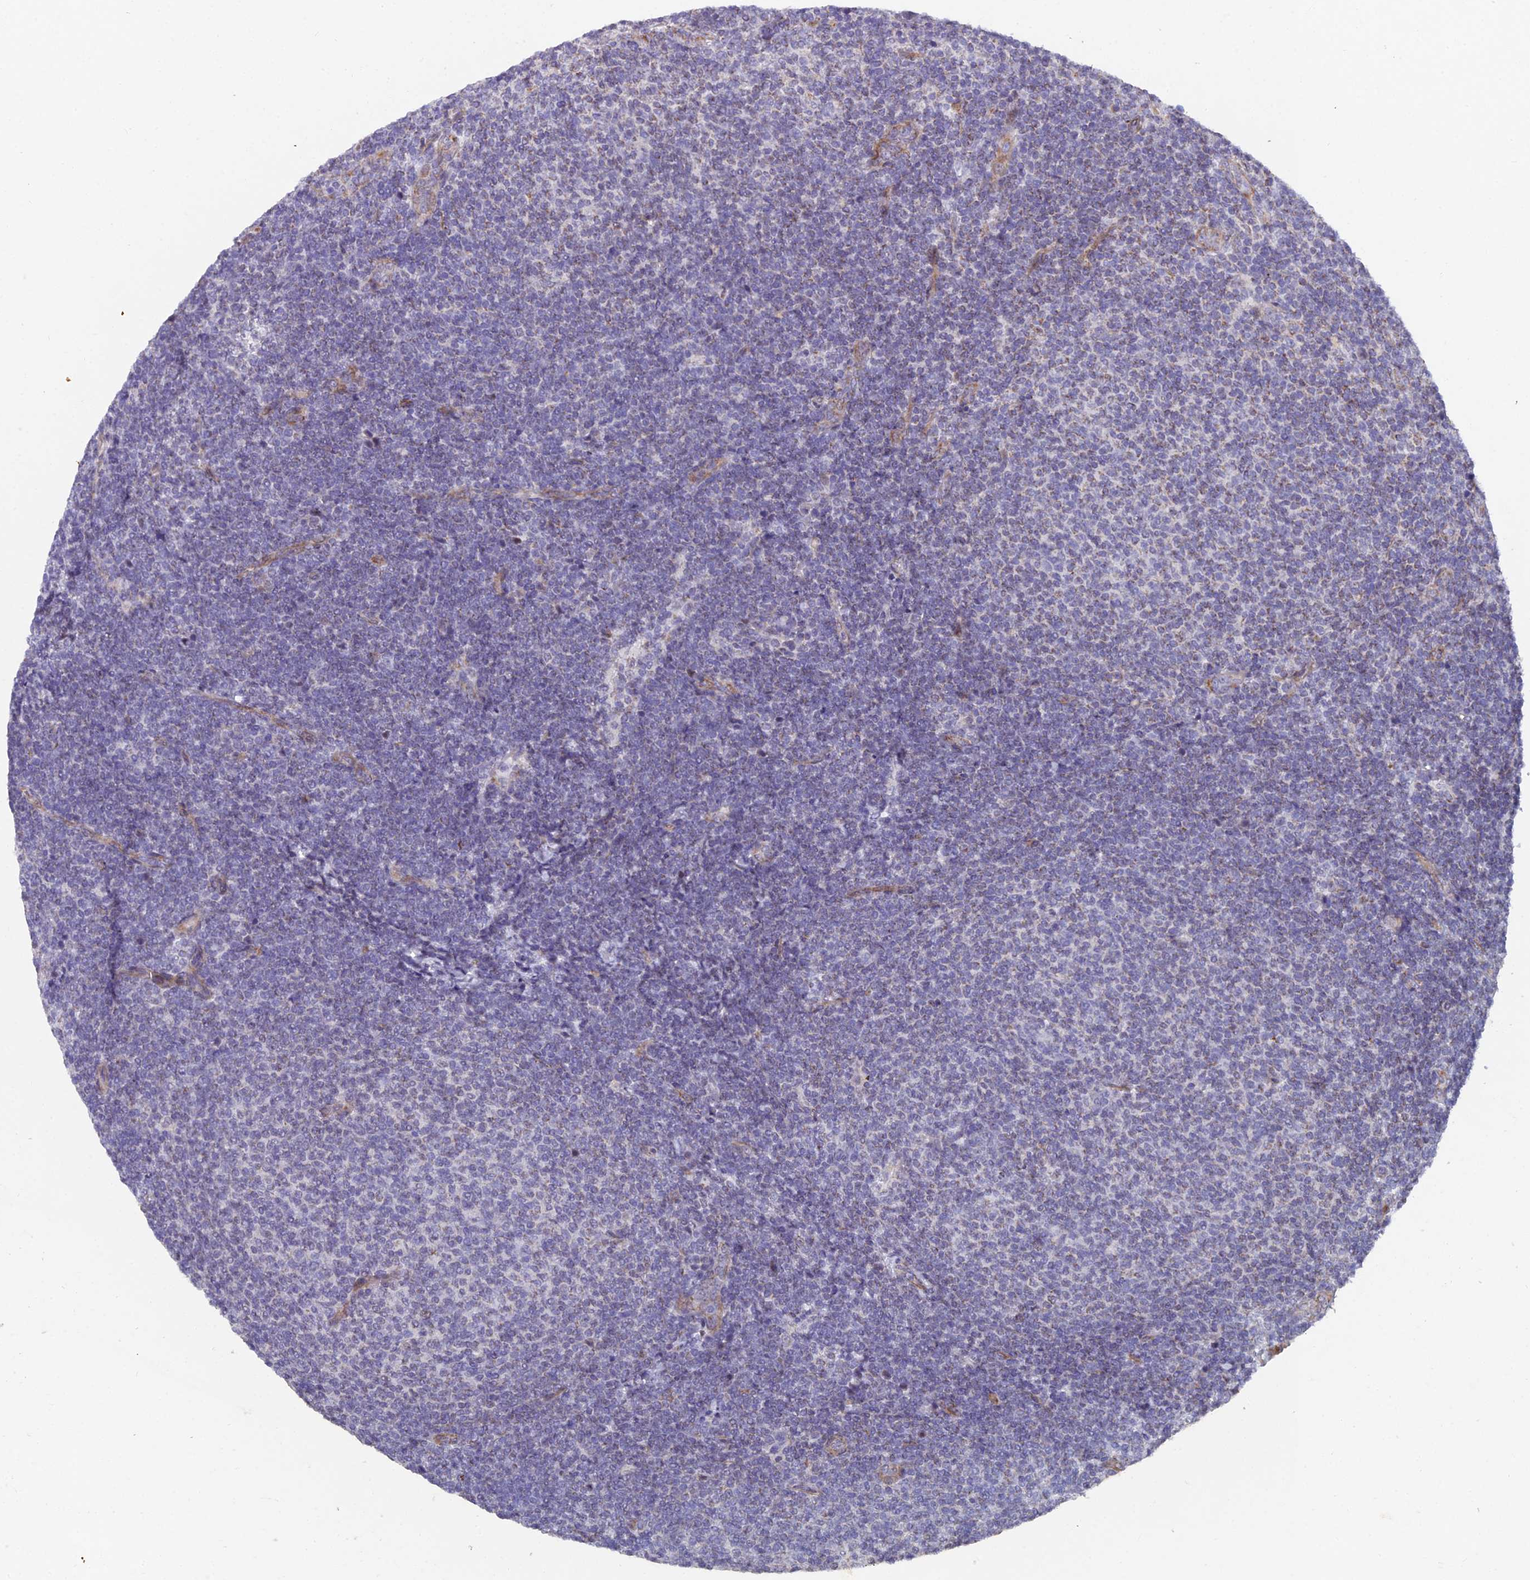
{"staining": {"intensity": "weak", "quantity": "<25%", "location": "cytoplasmic/membranous"}, "tissue": "lymphoma", "cell_type": "Tumor cells", "image_type": "cancer", "snomed": [{"axis": "morphology", "description": "Malignant lymphoma, non-Hodgkin's type, Low grade"}, {"axis": "topography", "description": "Lymph node"}], "caption": "Immunohistochemical staining of malignant lymphoma, non-Hodgkin's type (low-grade) exhibits no significant positivity in tumor cells.", "gene": "XKR9", "patient": {"sex": "male", "age": 66}}